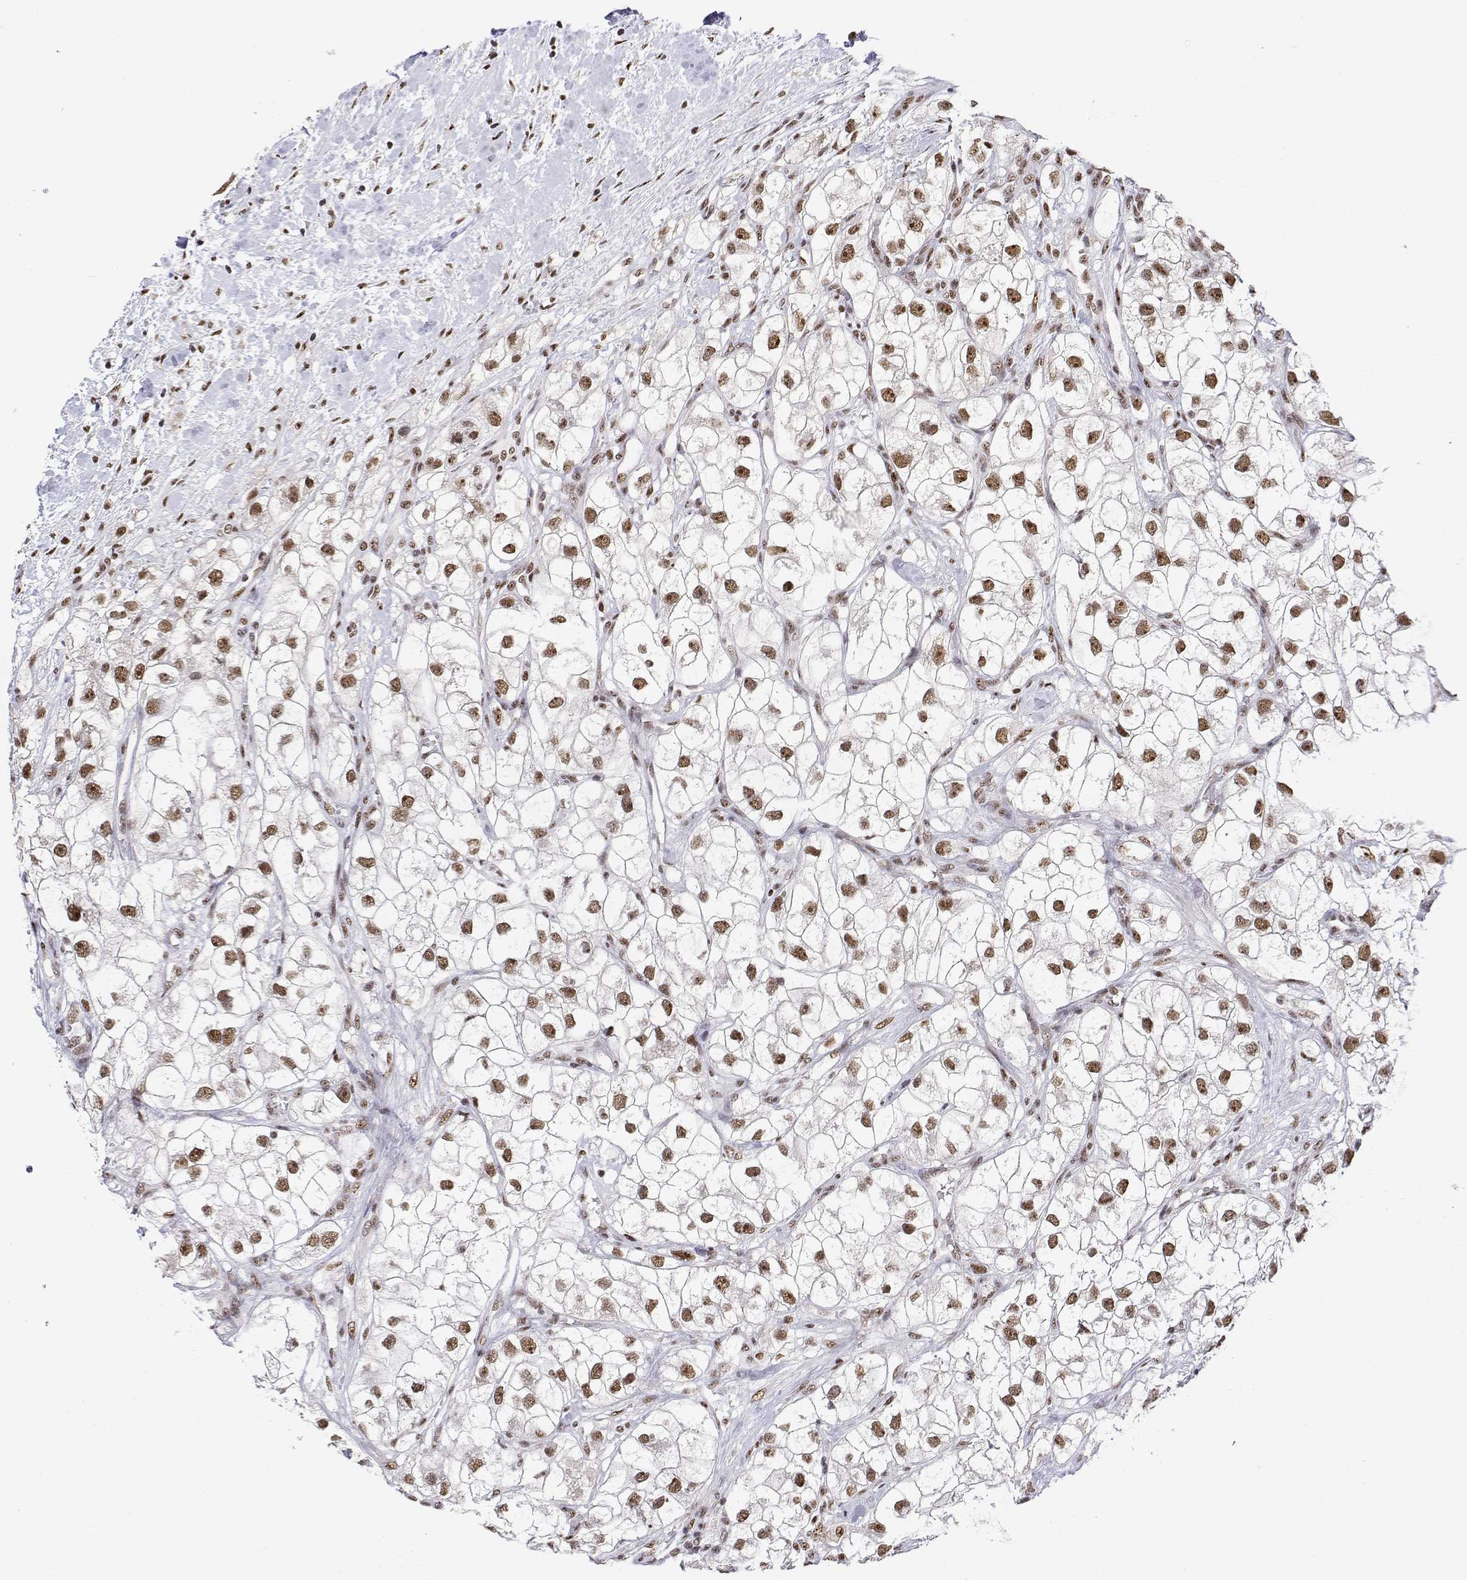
{"staining": {"intensity": "moderate", "quantity": ">75%", "location": "nuclear"}, "tissue": "renal cancer", "cell_type": "Tumor cells", "image_type": "cancer", "snomed": [{"axis": "morphology", "description": "Adenocarcinoma, NOS"}, {"axis": "topography", "description": "Kidney"}], "caption": "Immunohistochemistry (IHC) micrograph of adenocarcinoma (renal) stained for a protein (brown), which demonstrates medium levels of moderate nuclear expression in about >75% of tumor cells.", "gene": "ADAR", "patient": {"sex": "male", "age": 59}}